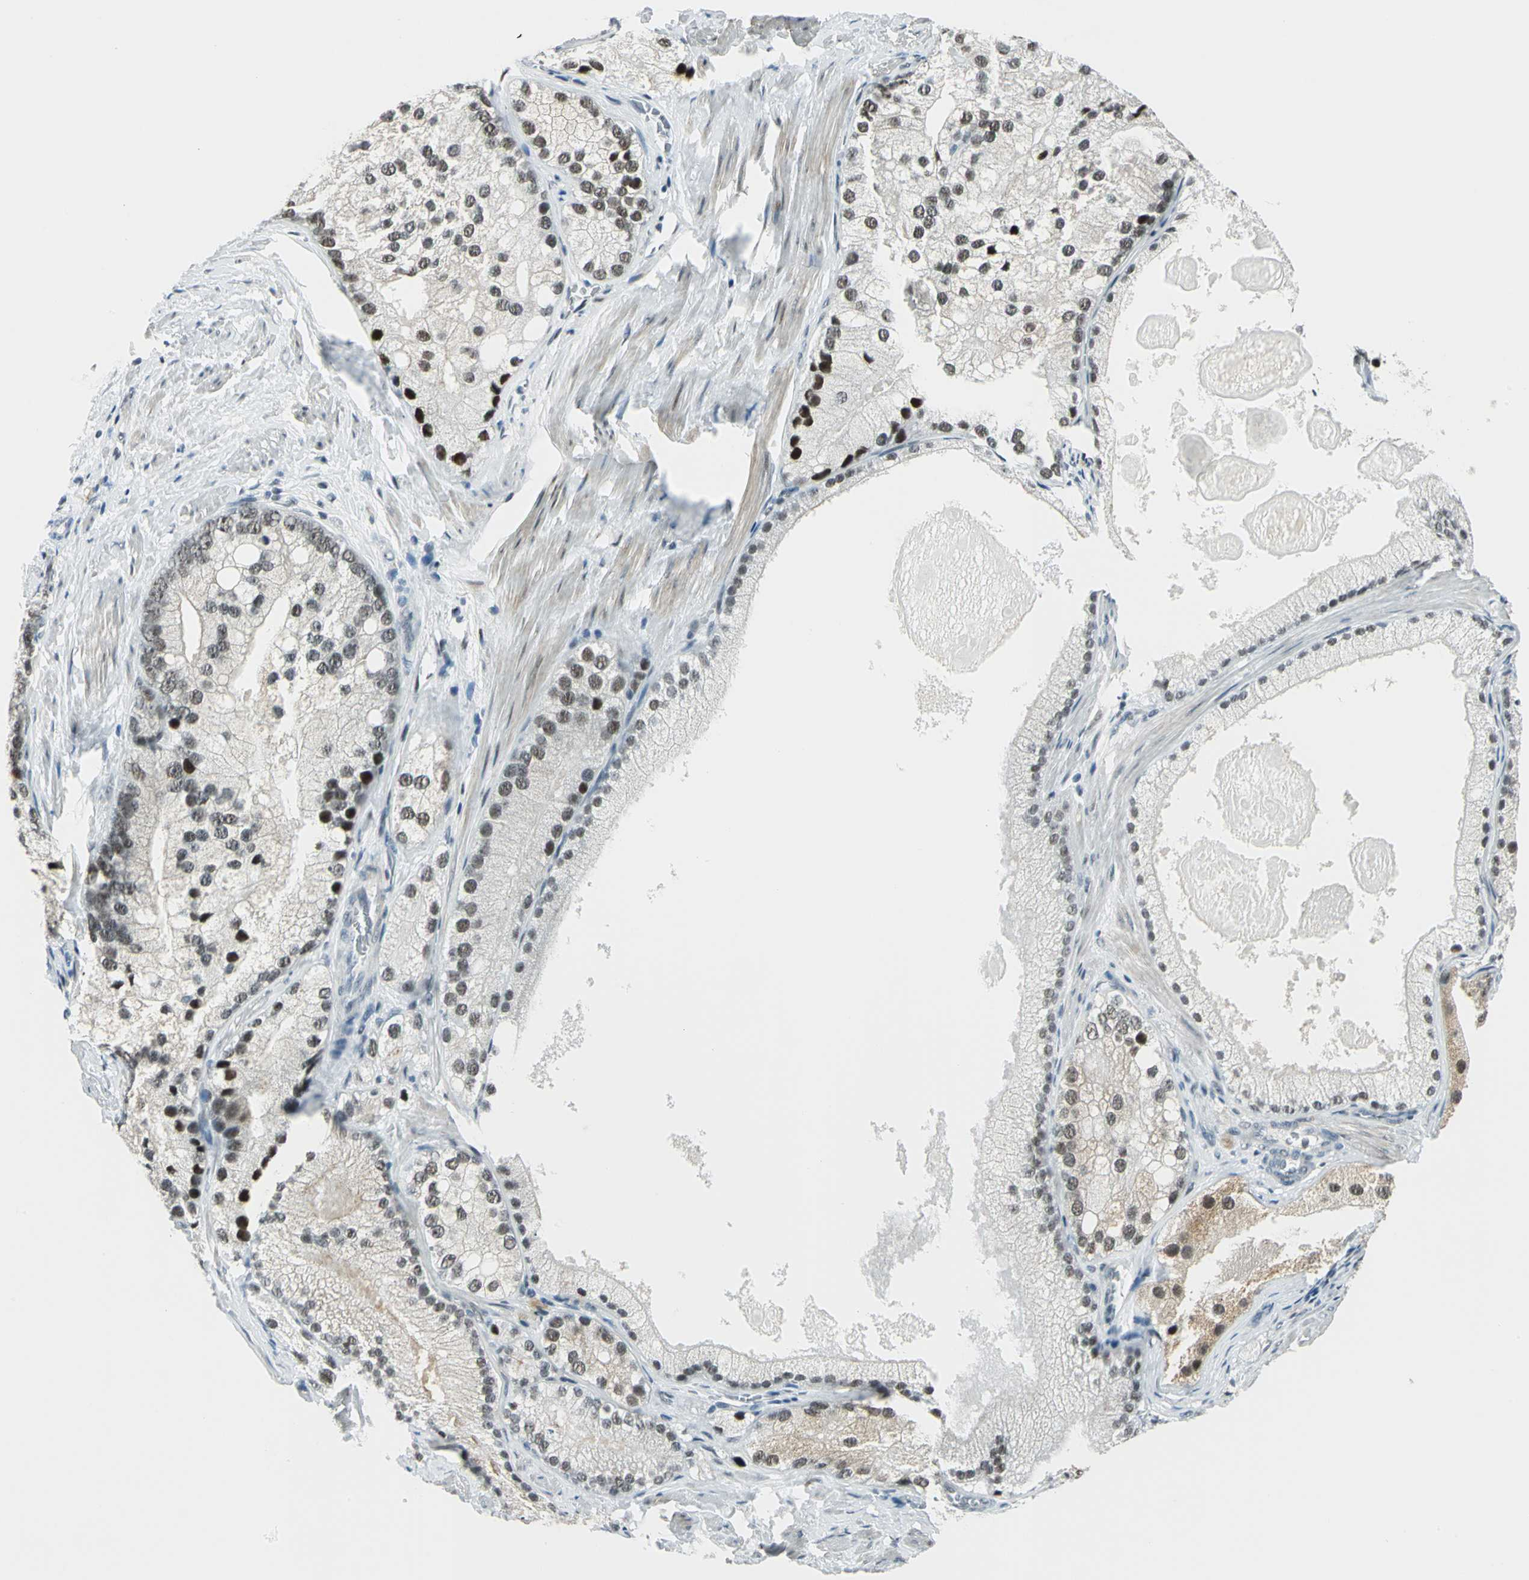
{"staining": {"intensity": "strong", "quantity": ">75%", "location": "nuclear"}, "tissue": "prostate cancer", "cell_type": "Tumor cells", "image_type": "cancer", "snomed": [{"axis": "morphology", "description": "Adenocarcinoma, Low grade"}, {"axis": "topography", "description": "Prostate"}], "caption": "The histopathology image displays immunohistochemical staining of adenocarcinoma (low-grade) (prostate). There is strong nuclear staining is appreciated in about >75% of tumor cells. (DAB = brown stain, brightfield microscopy at high magnification).", "gene": "KAT6B", "patient": {"sex": "male", "age": 69}}